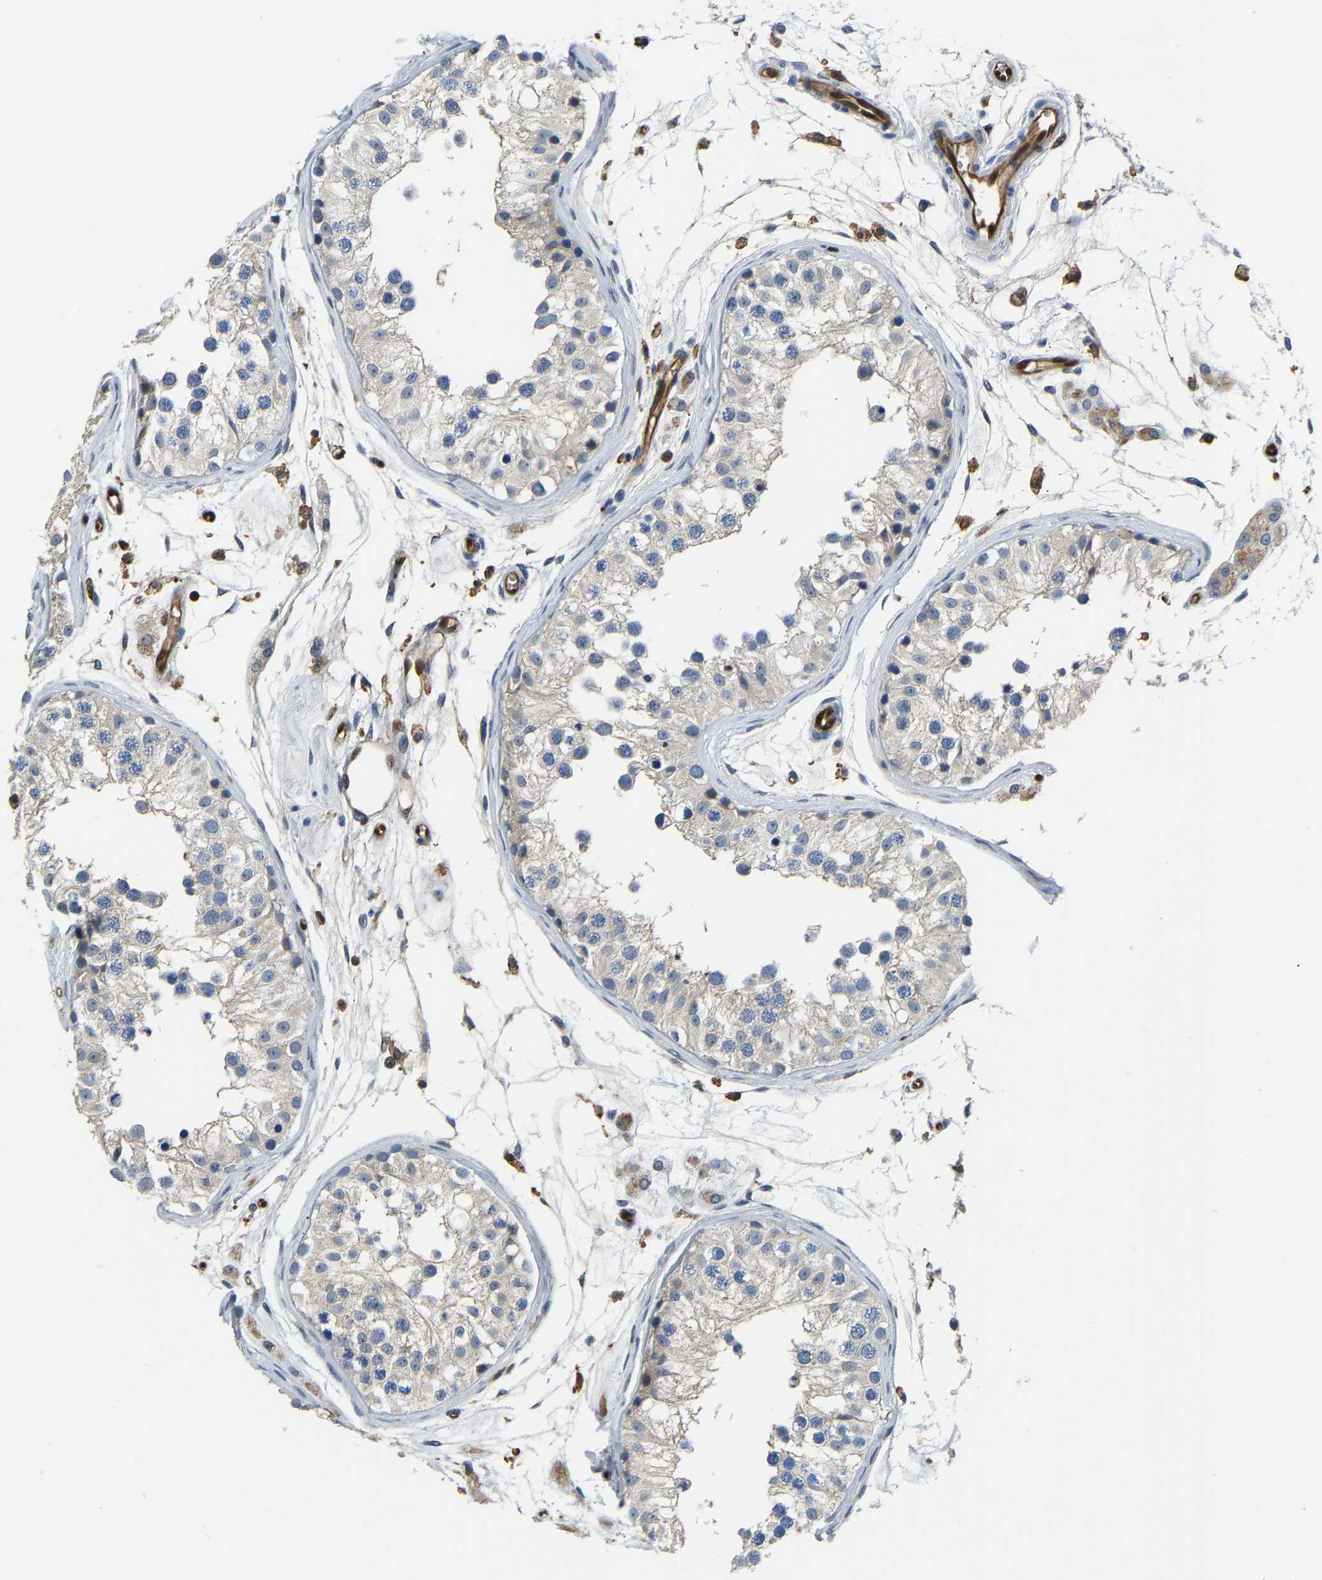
{"staining": {"intensity": "weak", "quantity": "<25%", "location": "cytoplasmic/membranous"}, "tissue": "testis", "cell_type": "Cells in seminiferous ducts", "image_type": "normal", "snomed": [{"axis": "morphology", "description": "Normal tissue, NOS"}, {"axis": "morphology", "description": "Adenocarcinoma, metastatic, NOS"}, {"axis": "topography", "description": "Testis"}], "caption": "The immunohistochemistry image has no significant positivity in cells in seminiferous ducts of testis.", "gene": "GIMAP7", "patient": {"sex": "male", "age": 26}}